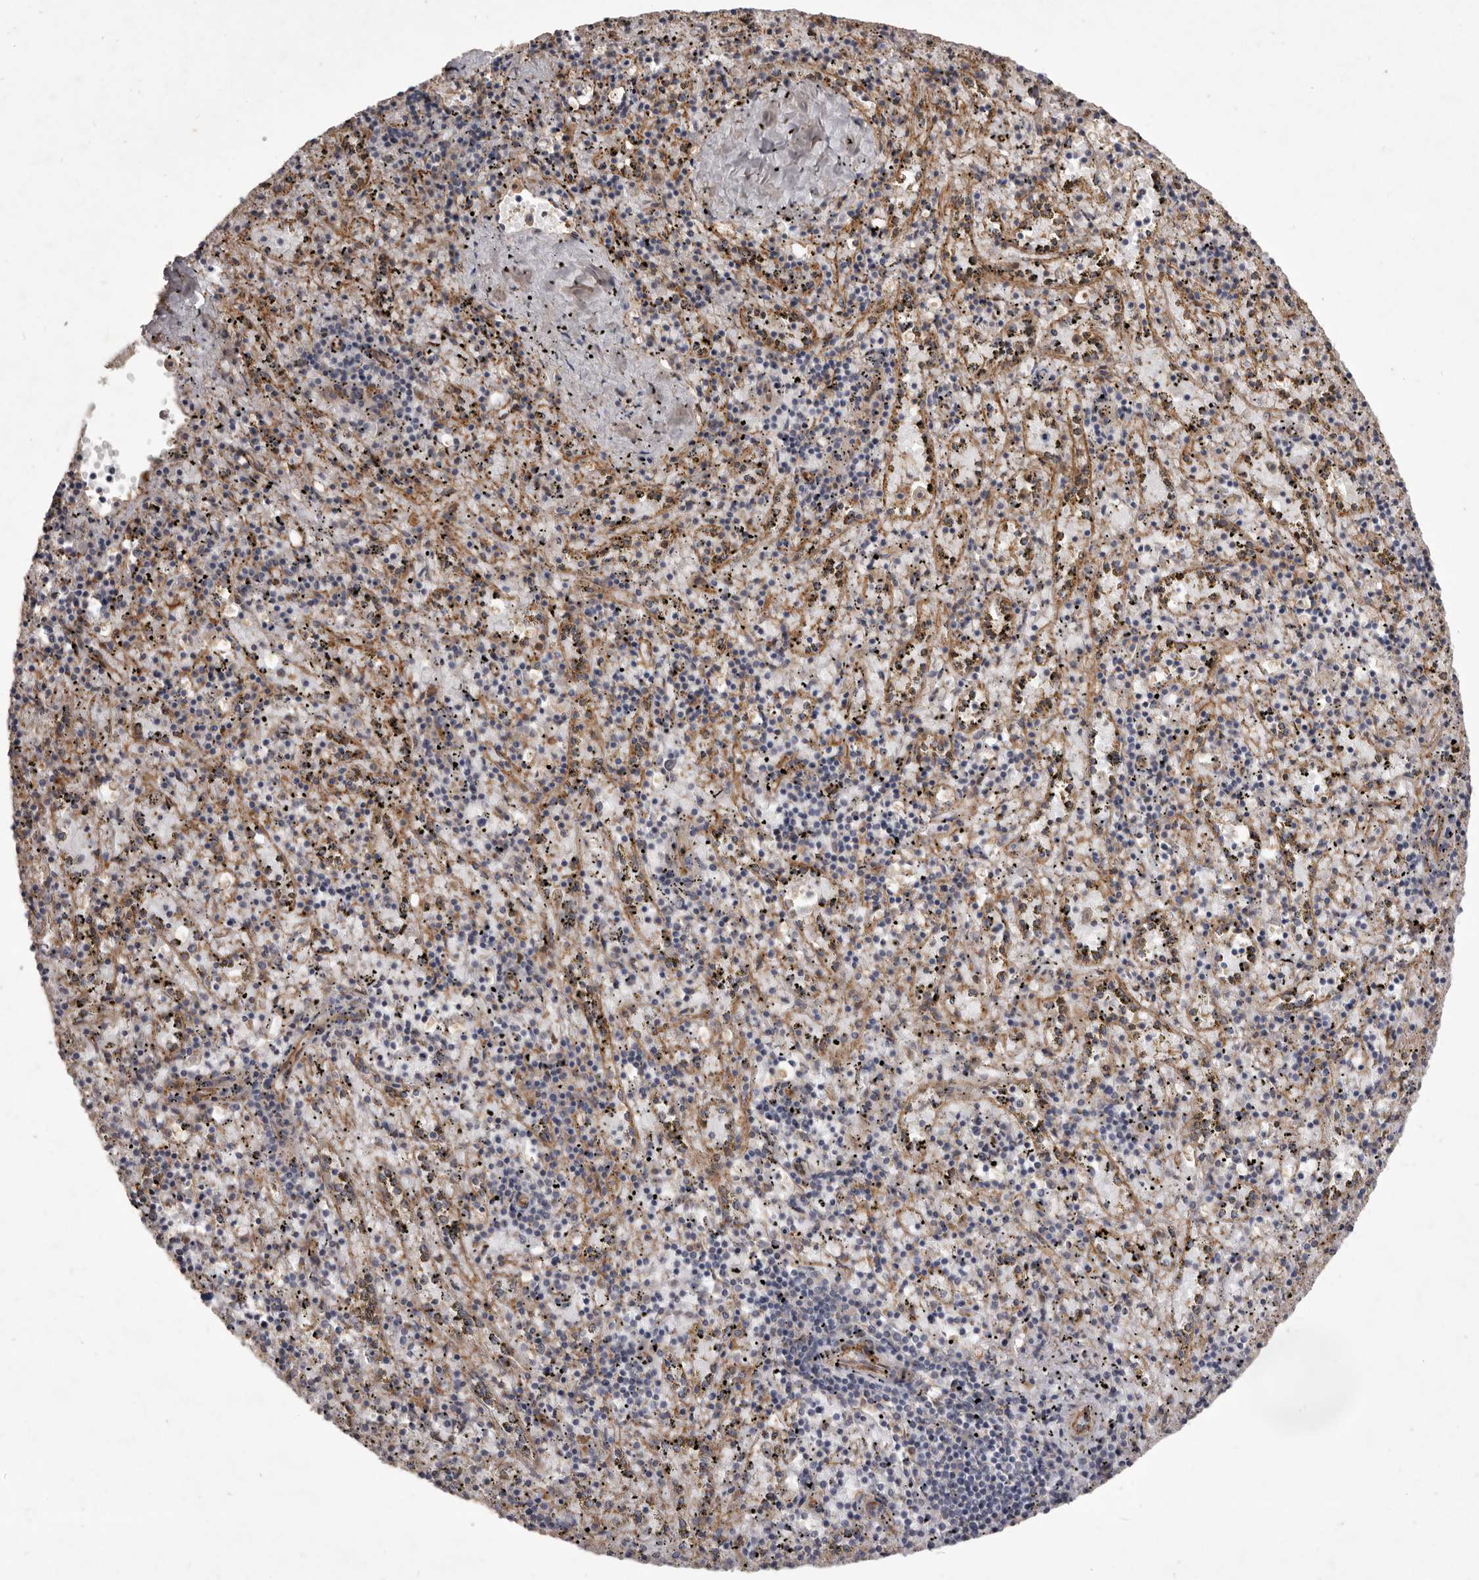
{"staining": {"intensity": "weak", "quantity": "<25%", "location": "cytoplasmic/membranous"}, "tissue": "spleen", "cell_type": "Cells in red pulp", "image_type": "normal", "snomed": [{"axis": "morphology", "description": "Normal tissue, NOS"}, {"axis": "topography", "description": "Spleen"}], "caption": "Spleen stained for a protein using immunohistochemistry (IHC) exhibits no positivity cells in red pulp.", "gene": "VPS45", "patient": {"sex": "male", "age": 11}}